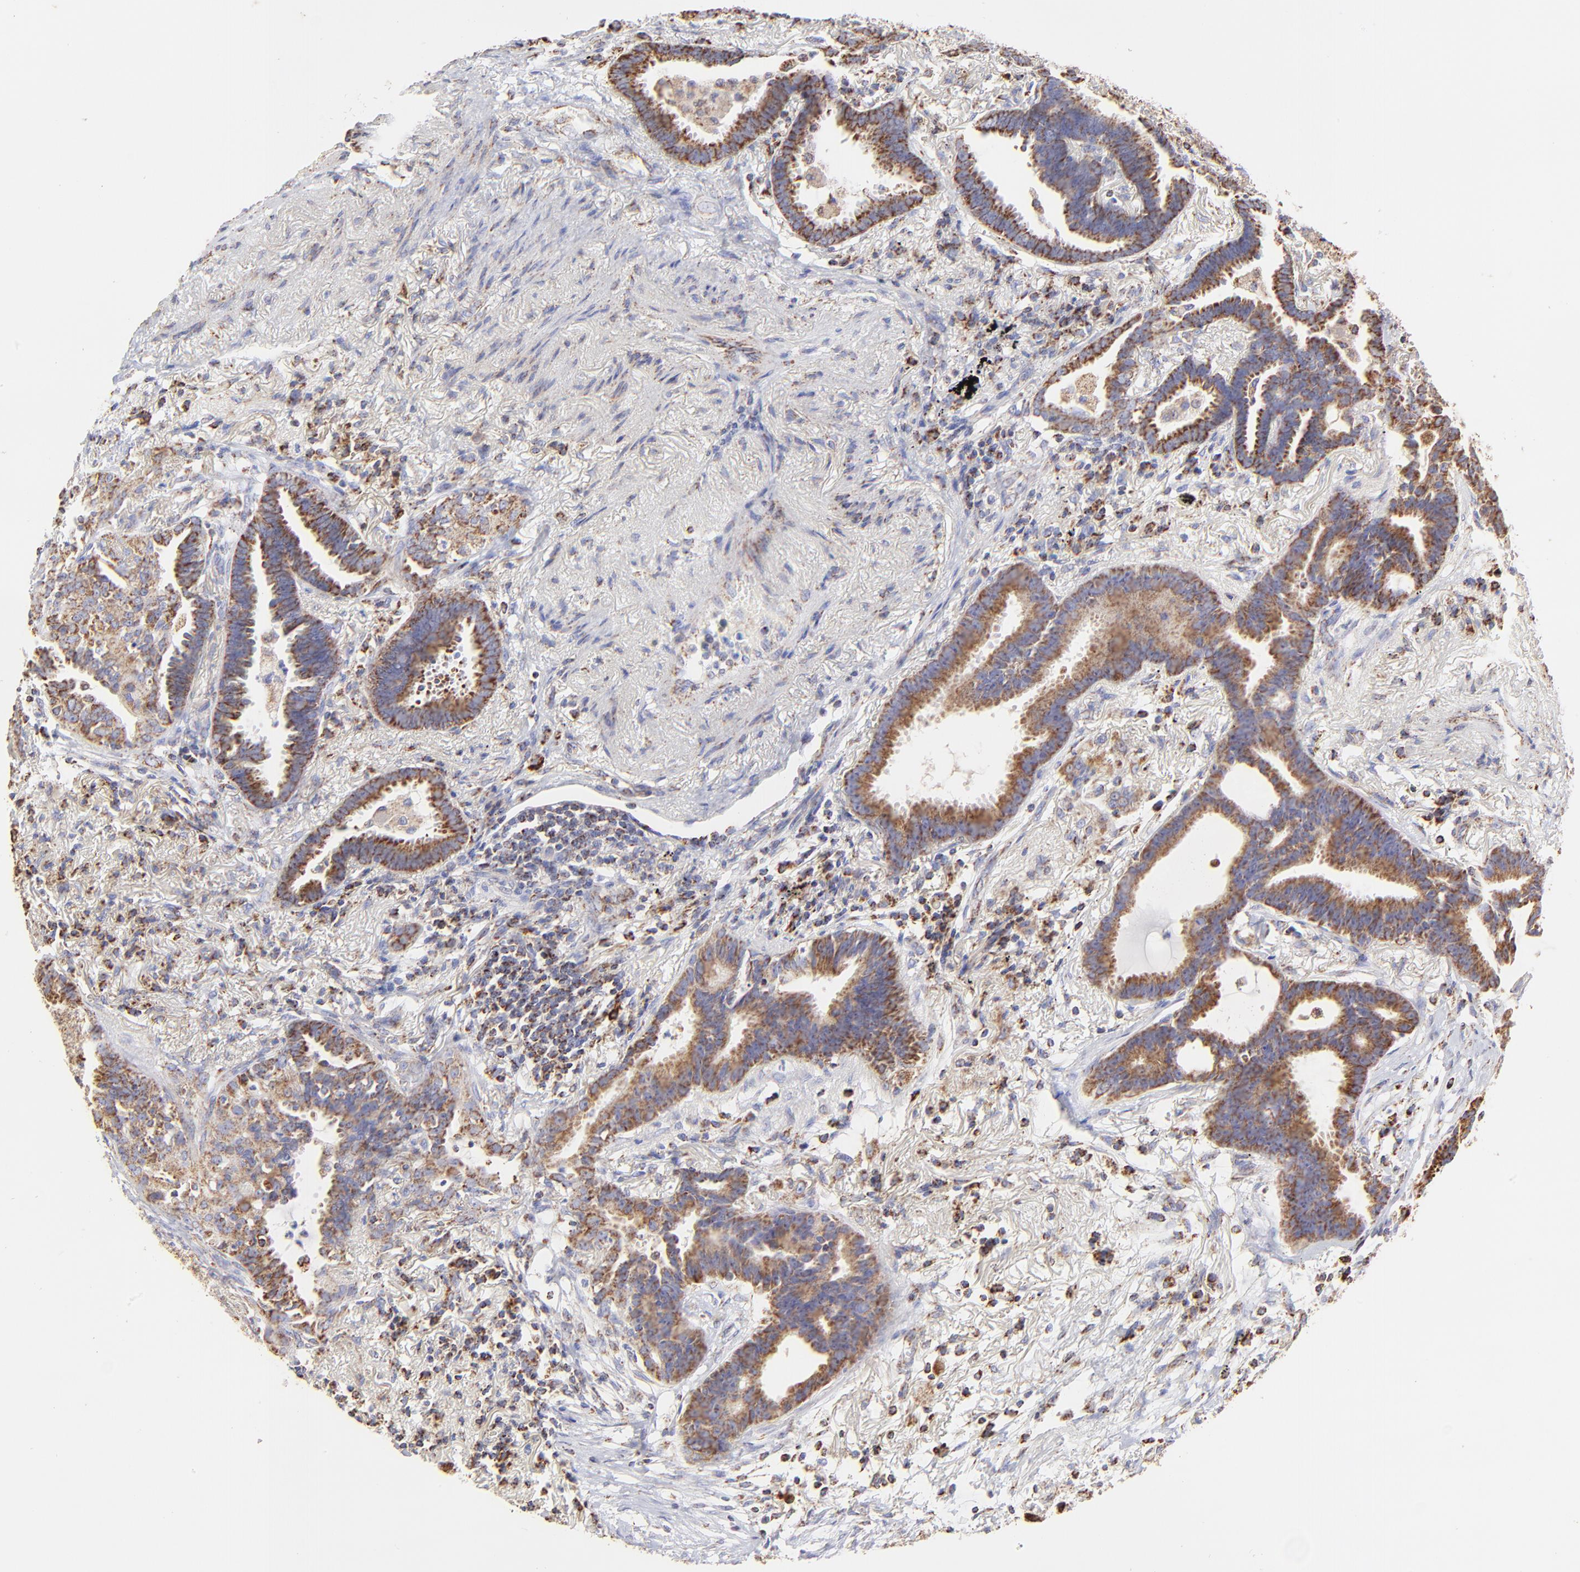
{"staining": {"intensity": "moderate", "quantity": ">75%", "location": "cytoplasmic/membranous"}, "tissue": "lung cancer", "cell_type": "Tumor cells", "image_type": "cancer", "snomed": [{"axis": "morphology", "description": "Adenocarcinoma, NOS"}, {"axis": "topography", "description": "Lung"}], "caption": "Tumor cells demonstrate medium levels of moderate cytoplasmic/membranous positivity in approximately >75% of cells in lung adenocarcinoma. (IHC, brightfield microscopy, high magnification).", "gene": "ECH1", "patient": {"sex": "female", "age": 64}}